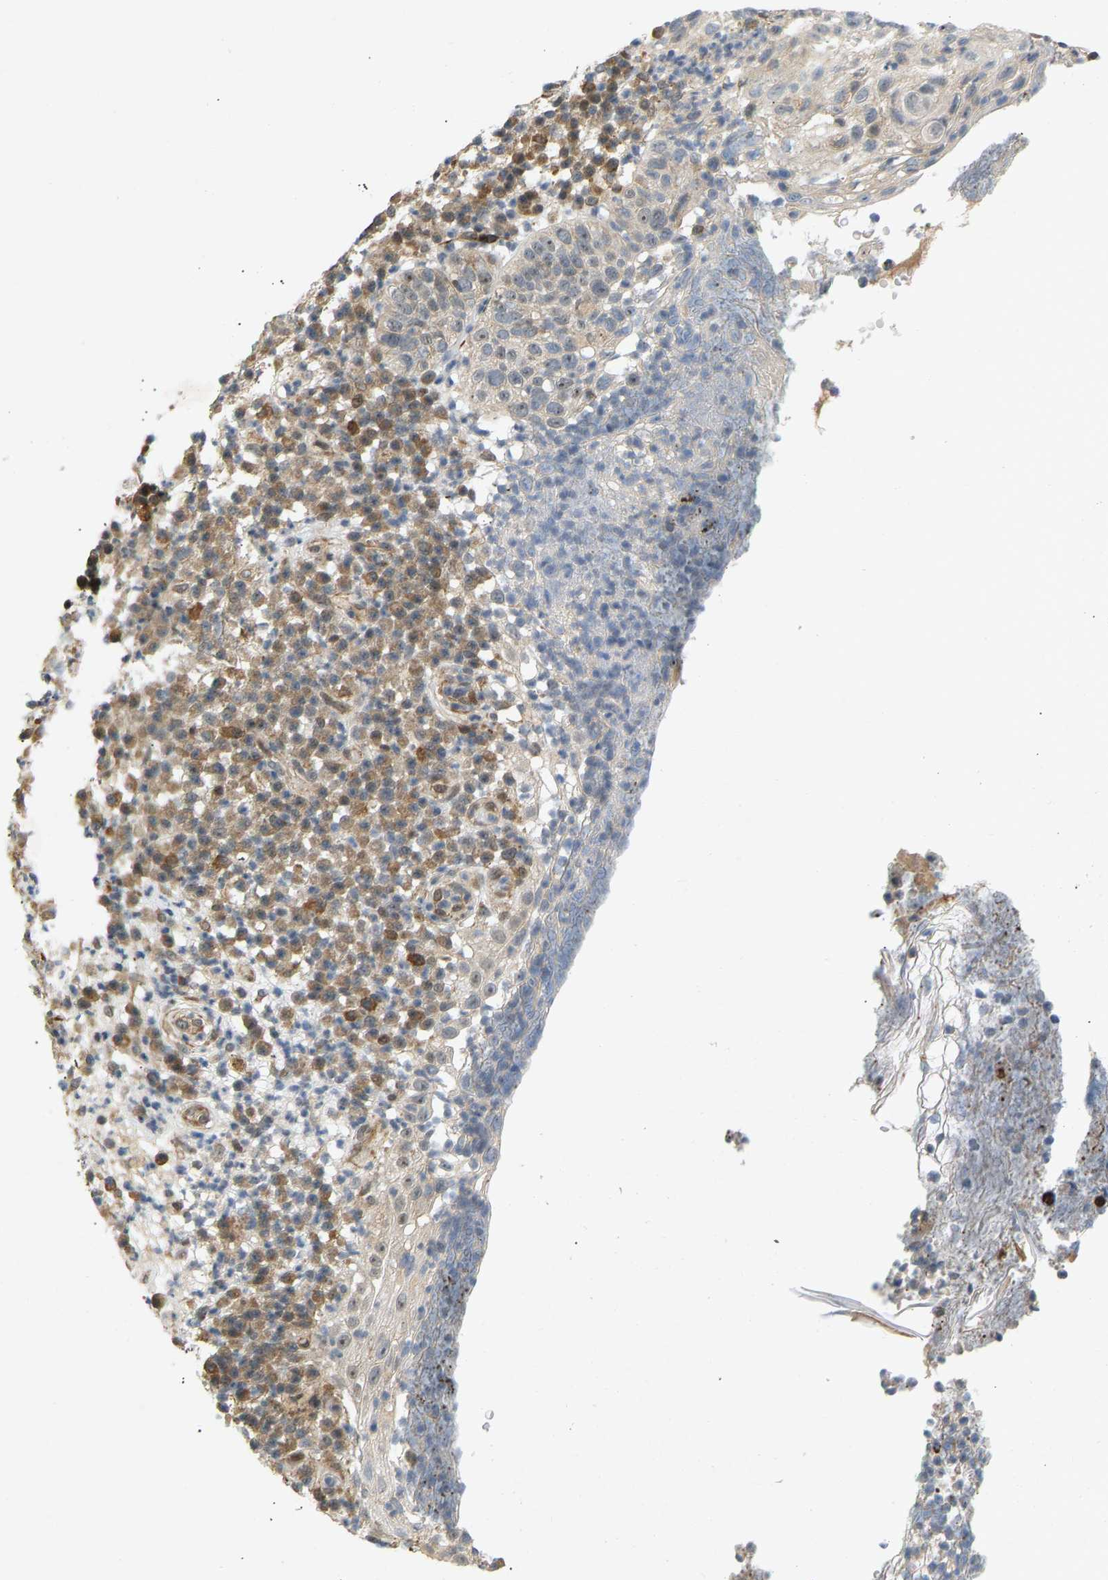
{"staining": {"intensity": "negative", "quantity": "none", "location": "none"}, "tissue": "skin cancer", "cell_type": "Tumor cells", "image_type": "cancer", "snomed": [{"axis": "morphology", "description": "Squamous cell carcinoma in situ, NOS"}, {"axis": "morphology", "description": "Squamous cell carcinoma, NOS"}, {"axis": "topography", "description": "Skin"}], "caption": "Tumor cells are negative for brown protein staining in skin squamous cell carcinoma.", "gene": "BAG1", "patient": {"sex": "male", "age": 93}}